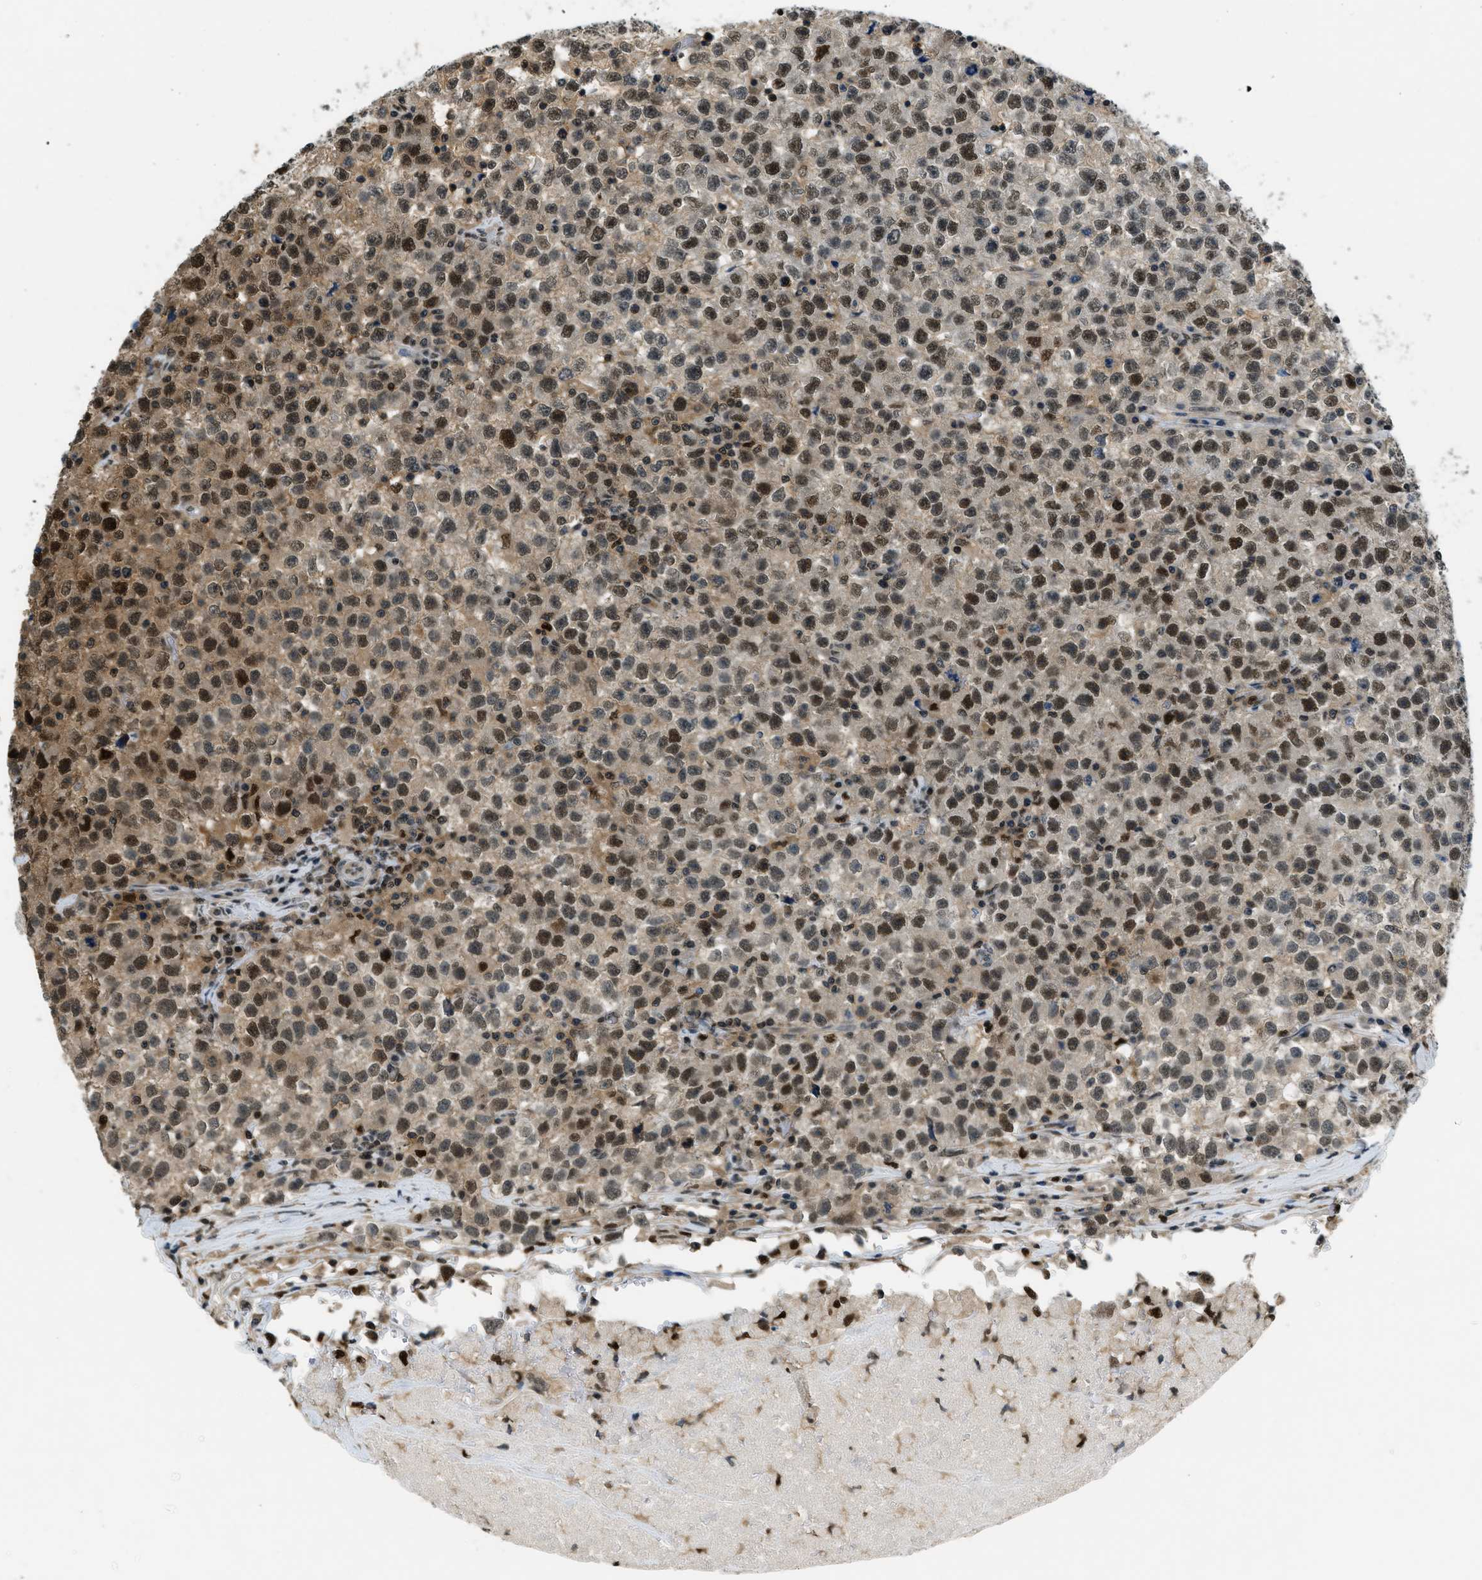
{"staining": {"intensity": "strong", "quantity": ">75%", "location": "nuclear"}, "tissue": "testis cancer", "cell_type": "Tumor cells", "image_type": "cancer", "snomed": [{"axis": "morphology", "description": "Seminoma, NOS"}, {"axis": "topography", "description": "Testis"}], "caption": "Human testis seminoma stained with a protein marker displays strong staining in tumor cells.", "gene": "OGFR", "patient": {"sex": "male", "age": 22}}